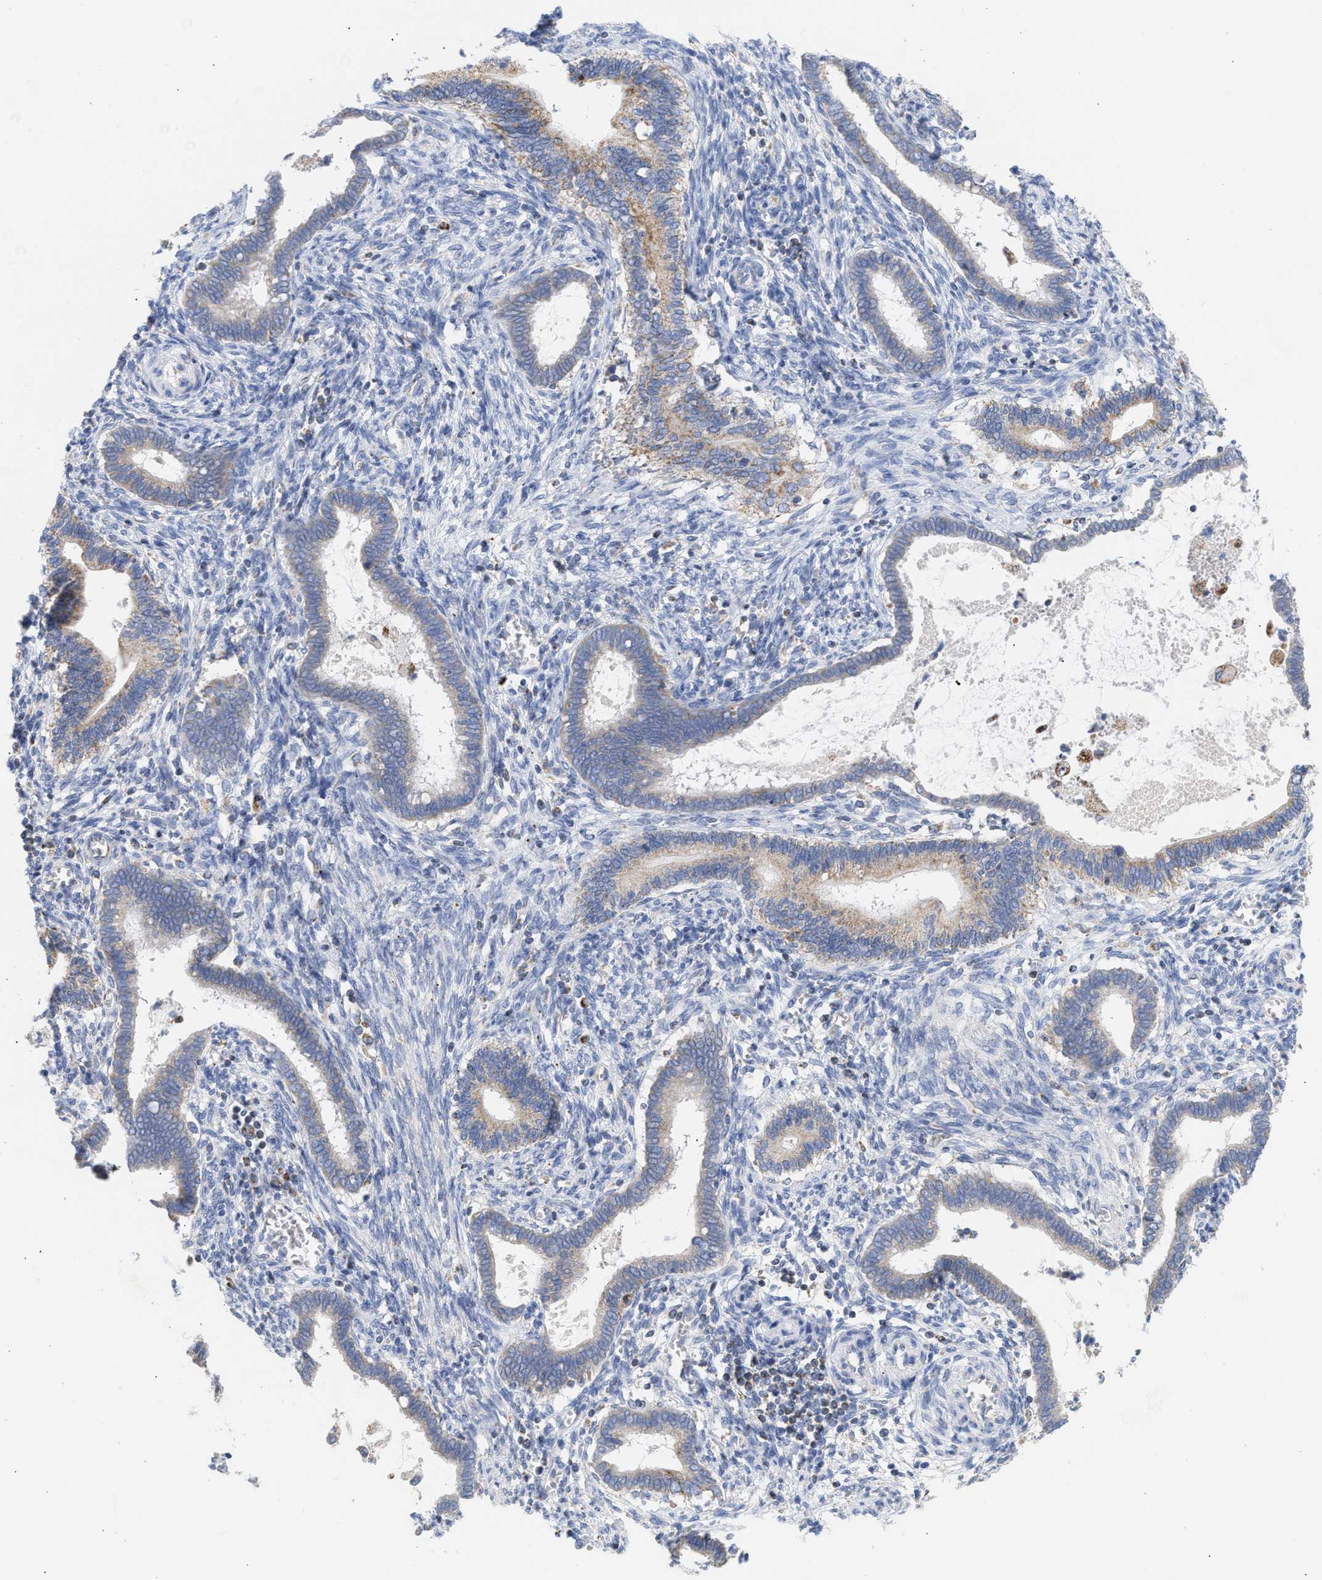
{"staining": {"intensity": "weak", "quantity": "25%-75%", "location": "cytoplasmic/membranous"}, "tissue": "cervical cancer", "cell_type": "Tumor cells", "image_type": "cancer", "snomed": [{"axis": "morphology", "description": "Adenocarcinoma, NOS"}, {"axis": "topography", "description": "Cervix"}], "caption": "Cervical cancer tissue reveals weak cytoplasmic/membranous expression in about 25%-75% of tumor cells (IHC, brightfield microscopy, high magnification).", "gene": "ACOT13", "patient": {"sex": "female", "age": 44}}